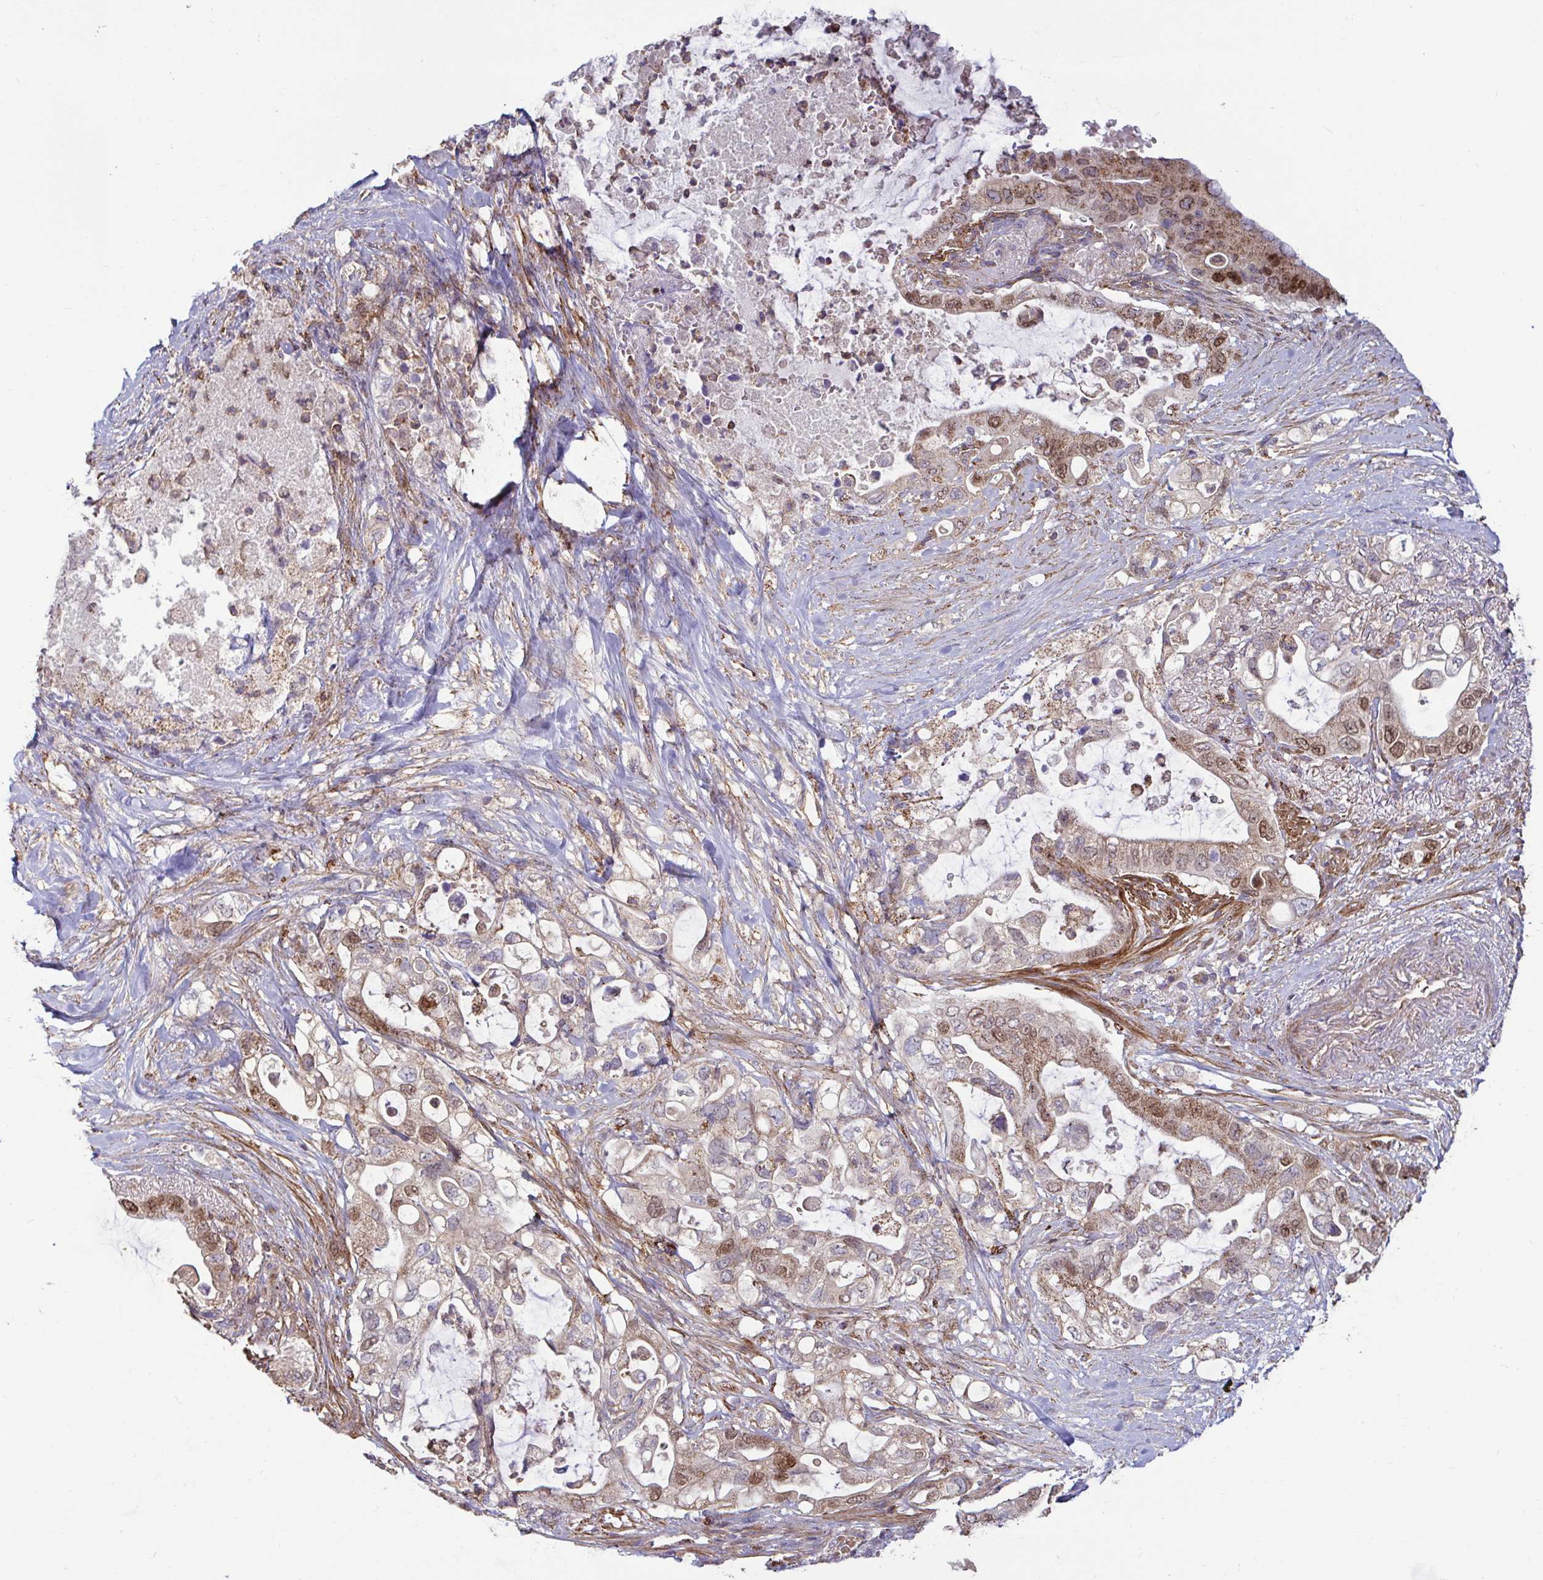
{"staining": {"intensity": "moderate", "quantity": ">75%", "location": "cytoplasmic/membranous,nuclear"}, "tissue": "pancreatic cancer", "cell_type": "Tumor cells", "image_type": "cancer", "snomed": [{"axis": "morphology", "description": "Adenocarcinoma, NOS"}, {"axis": "topography", "description": "Pancreas"}], "caption": "Immunohistochemical staining of human pancreatic cancer (adenocarcinoma) shows moderate cytoplasmic/membranous and nuclear protein positivity in approximately >75% of tumor cells. The protein of interest is stained brown, and the nuclei are stained in blue (DAB IHC with brightfield microscopy, high magnification).", "gene": "SPRY1", "patient": {"sex": "female", "age": 72}}